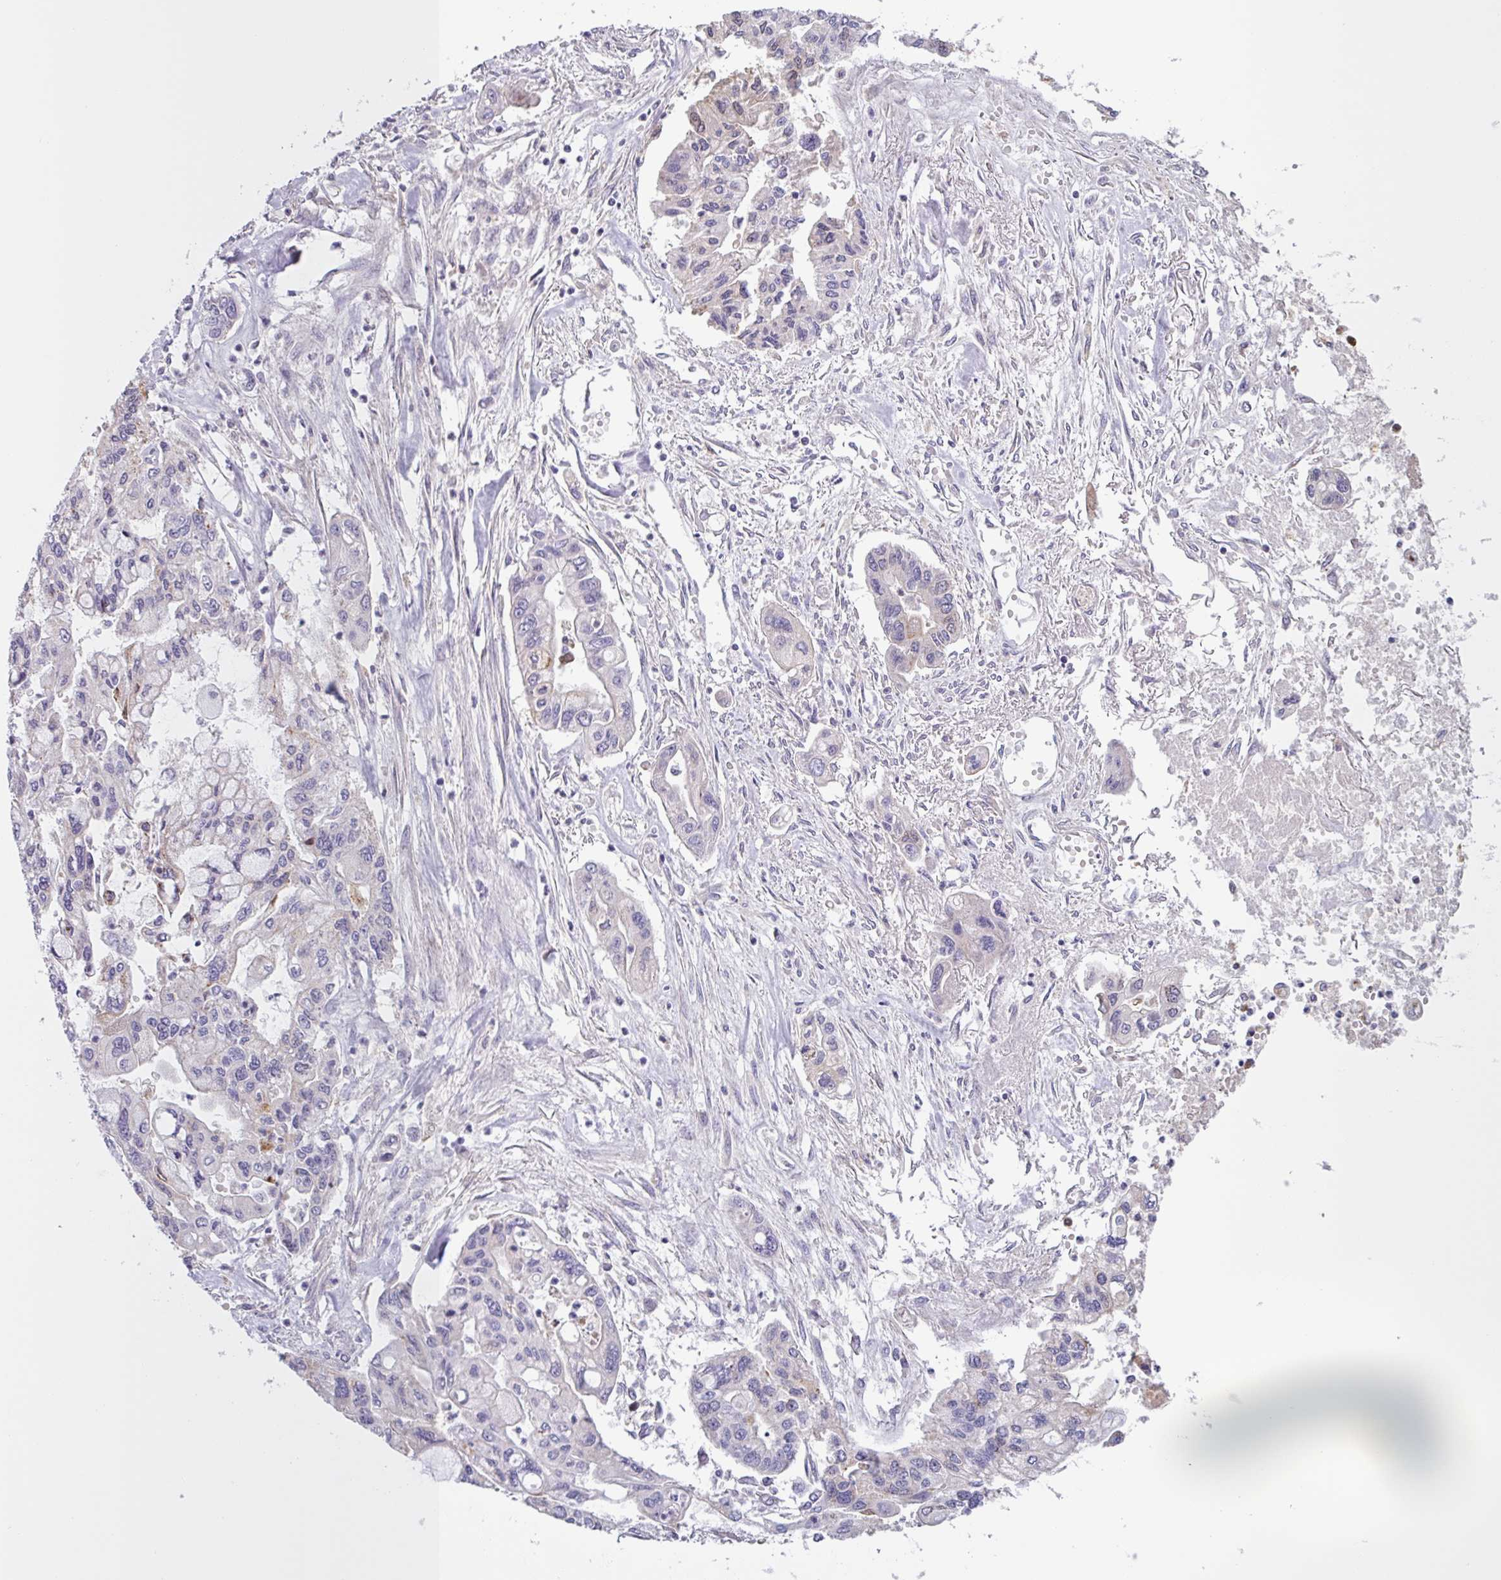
{"staining": {"intensity": "negative", "quantity": "none", "location": "none"}, "tissue": "pancreatic cancer", "cell_type": "Tumor cells", "image_type": "cancer", "snomed": [{"axis": "morphology", "description": "Adenocarcinoma, NOS"}, {"axis": "topography", "description": "Pancreas"}], "caption": "Immunohistochemistry image of human pancreatic cancer (adenocarcinoma) stained for a protein (brown), which reveals no expression in tumor cells. (DAB IHC visualized using brightfield microscopy, high magnification).", "gene": "SFTPB", "patient": {"sex": "male", "age": 62}}